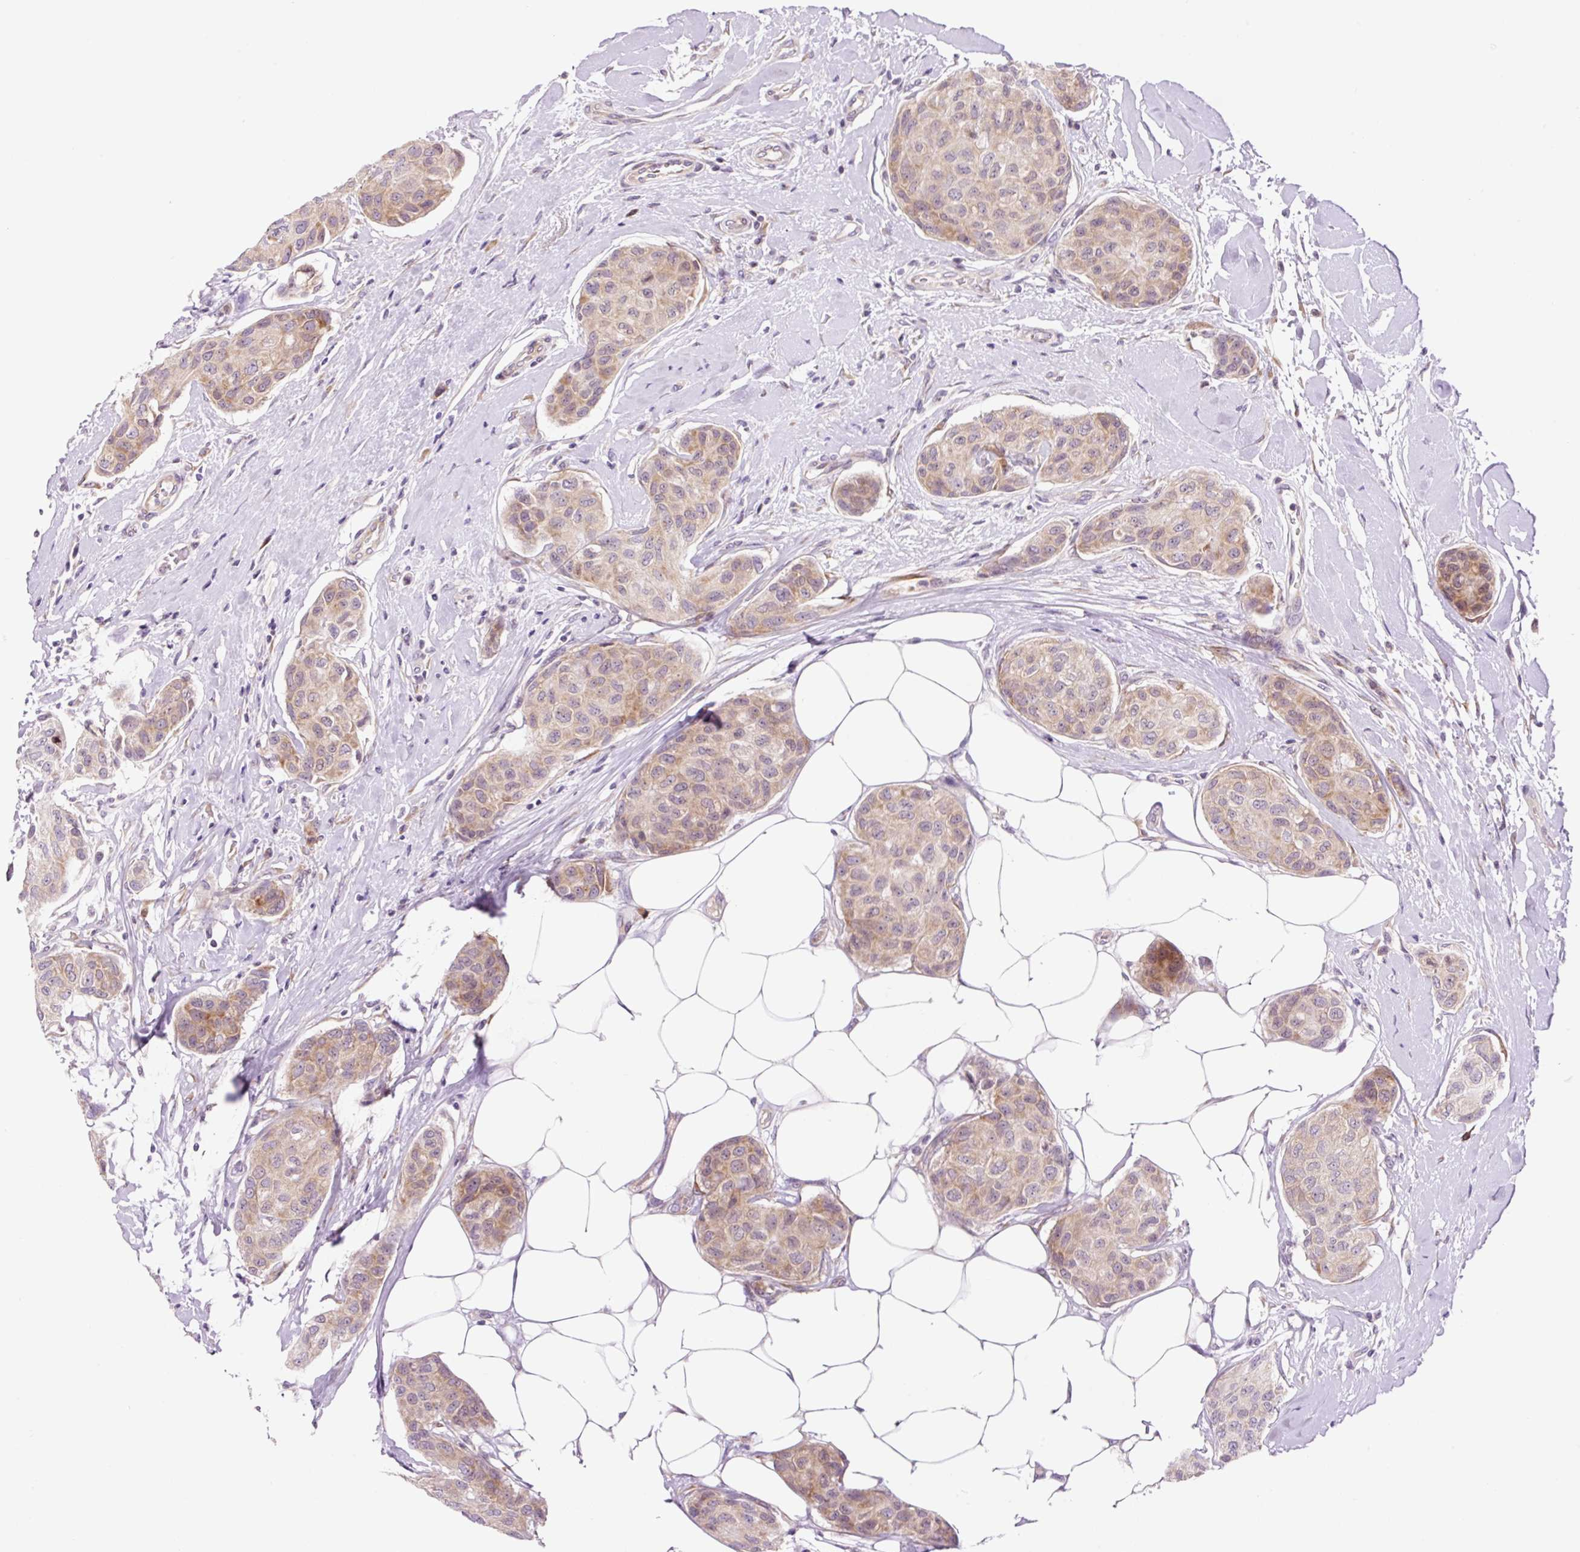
{"staining": {"intensity": "weak", "quantity": ">75%", "location": "cytoplasmic/membranous"}, "tissue": "breast cancer", "cell_type": "Tumor cells", "image_type": "cancer", "snomed": [{"axis": "morphology", "description": "Duct carcinoma"}, {"axis": "topography", "description": "Breast"}, {"axis": "topography", "description": "Lymph node"}], "caption": "Breast intraductal carcinoma stained with immunohistochemistry (IHC) exhibits weak cytoplasmic/membranous expression in approximately >75% of tumor cells.", "gene": "RPL41", "patient": {"sex": "female", "age": 80}}